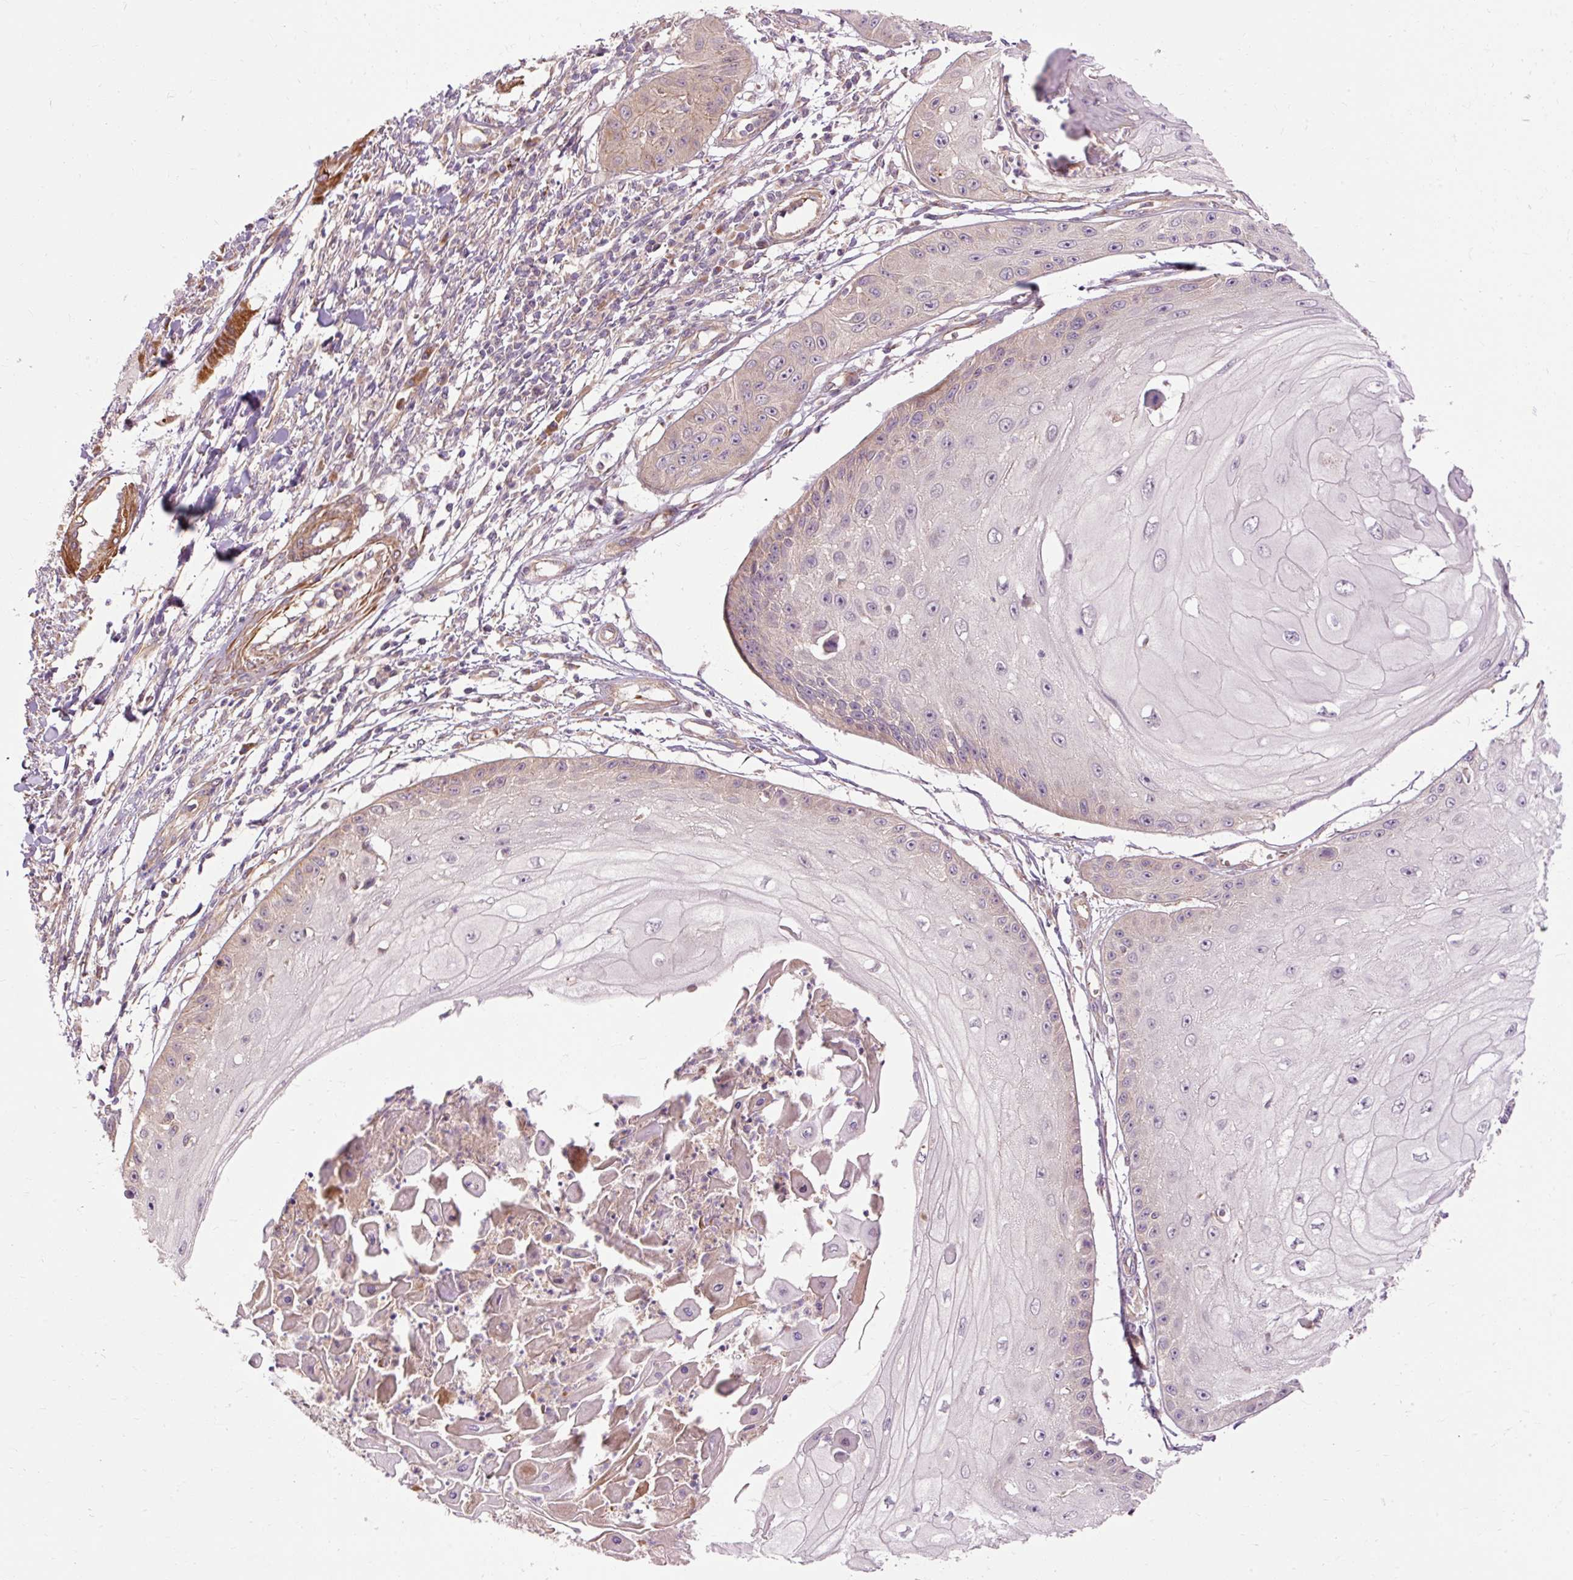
{"staining": {"intensity": "negative", "quantity": "none", "location": "none"}, "tissue": "skin cancer", "cell_type": "Tumor cells", "image_type": "cancer", "snomed": [{"axis": "morphology", "description": "Squamous cell carcinoma, NOS"}, {"axis": "topography", "description": "Skin"}], "caption": "A high-resolution photomicrograph shows immunohistochemistry (IHC) staining of skin cancer, which reveals no significant positivity in tumor cells.", "gene": "RIPOR3", "patient": {"sex": "male", "age": 70}}